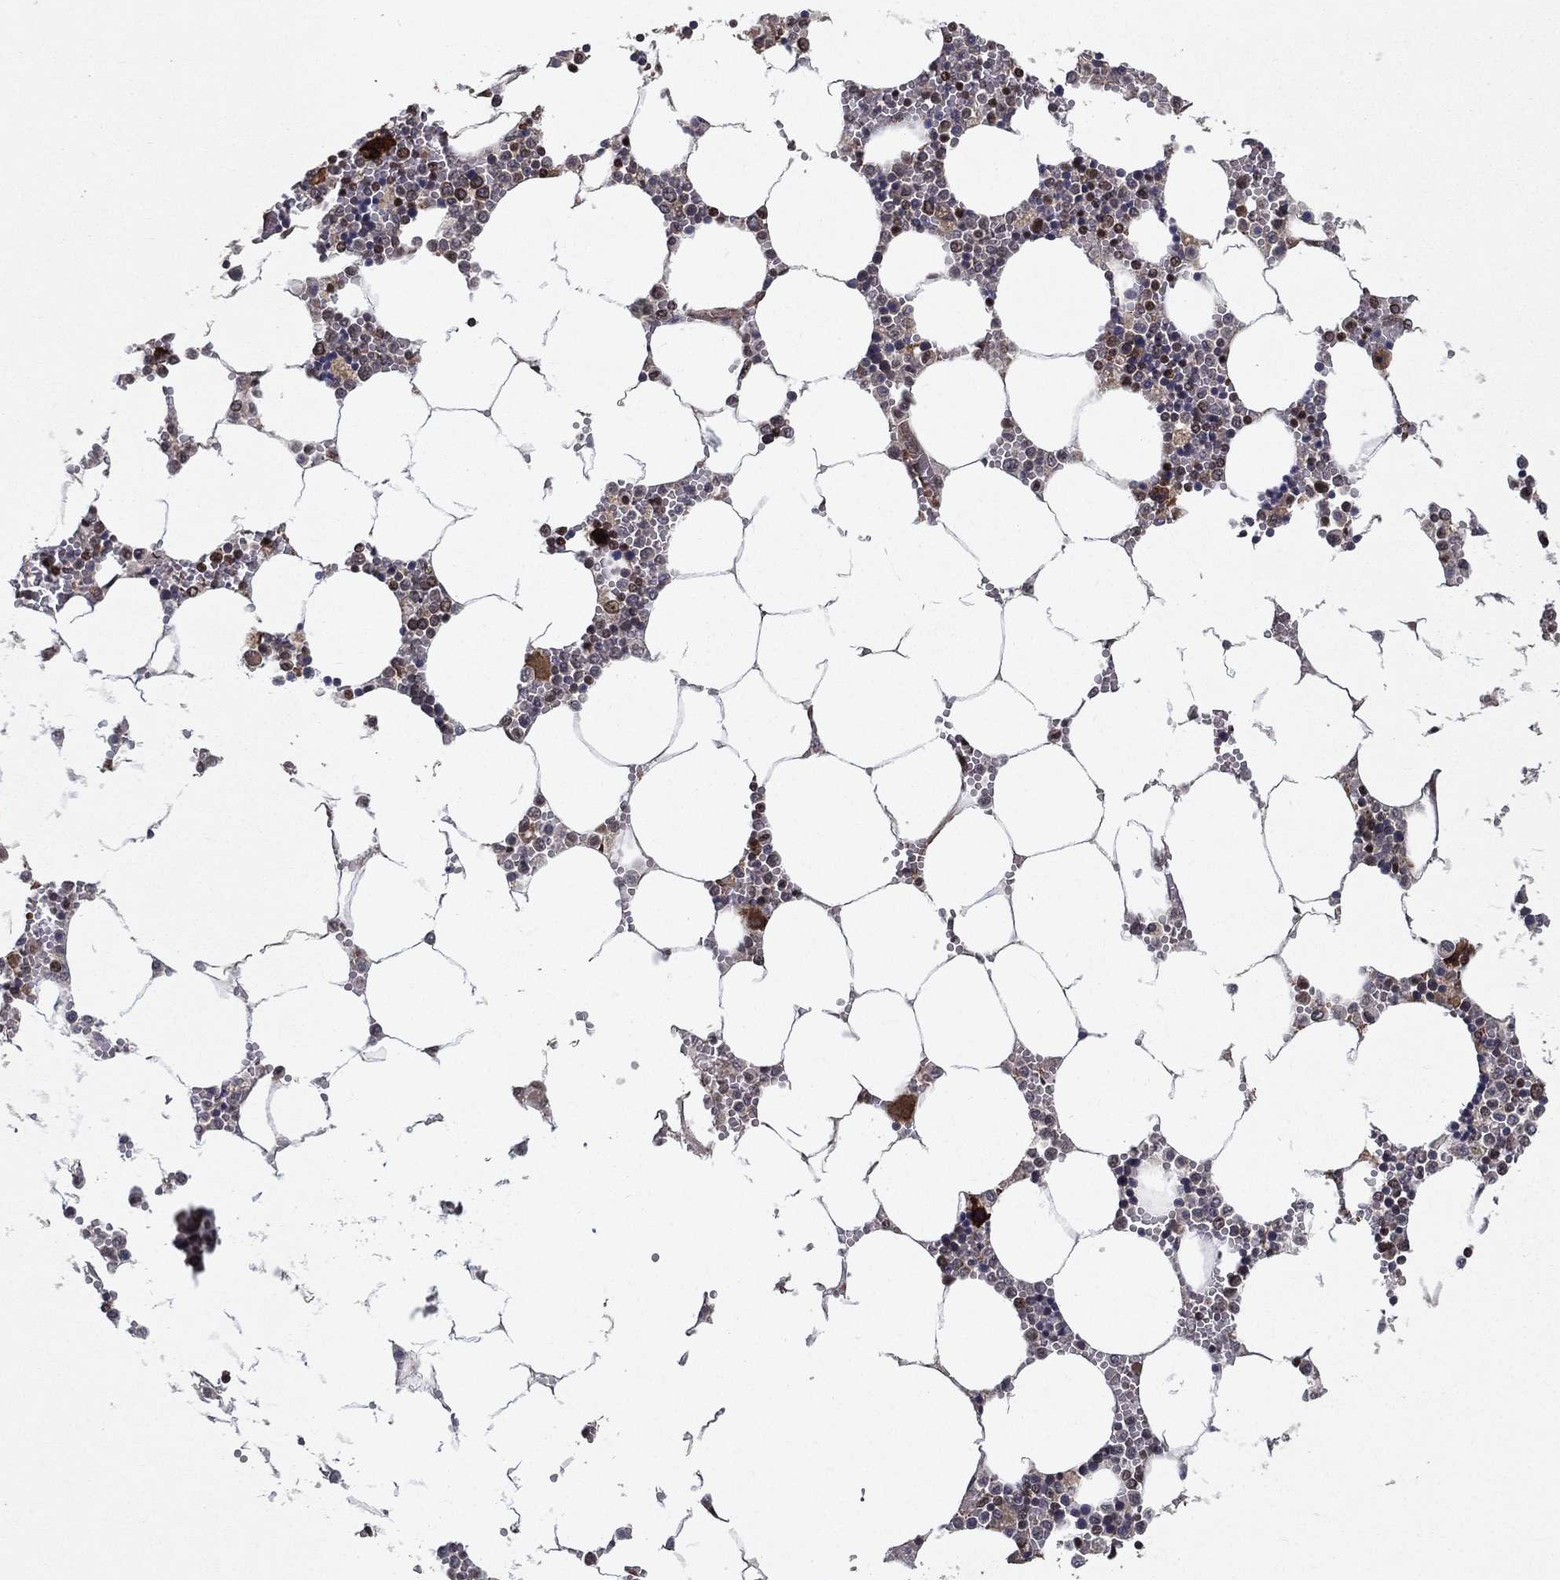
{"staining": {"intensity": "moderate", "quantity": "<25%", "location": "cytoplasmic/membranous,nuclear"}, "tissue": "bone marrow", "cell_type": "Hematopoietic cells", "image_type": "normal", "snomed": [{"axis": "morphology", "description": "Normal tissue, NOS"}, {"axis": "topography", "description": "Bone marrow"}], "caption": "Immunohistochemical staining of unremarkable bone marrow exhibits <25% levels of moderate cytoplasmic/membranous,nuclear protein staining in about <25% of hematopoietic cells. (DAB IHC with brightfield microscopy, high magnification).", "gene": "CERS2", "patient": {"sex": "female", "age": 64}}